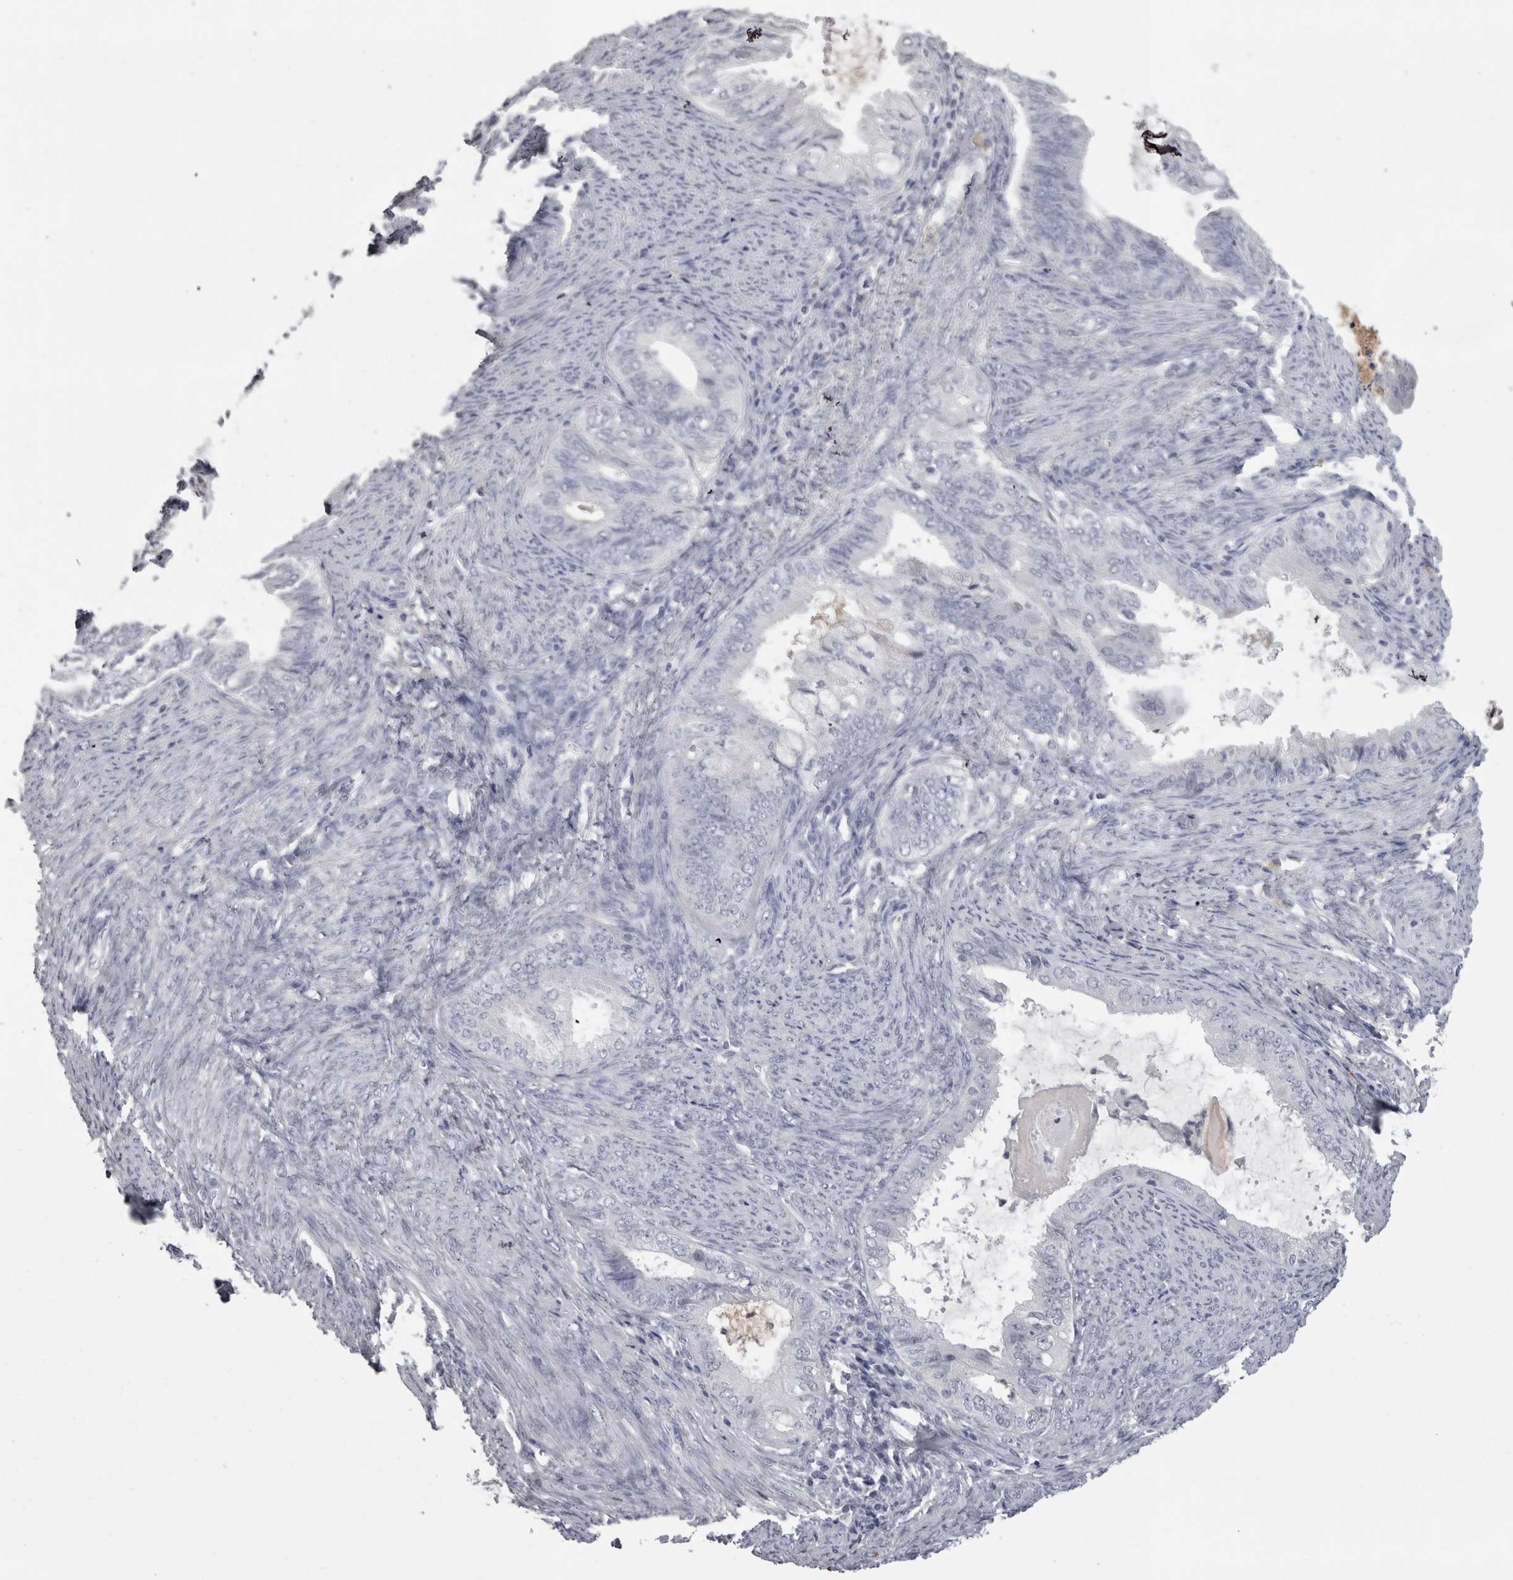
{"staining": {"intensity": "negative", "quantity": "none", "location": "none"}, "tissue": "endometrial cancer", "cell_type": "Tumor cells", "image_type": "cancer", "snomed": [{"axis": "morphology", "description": "Adenocarcinoma, NOS"}, {"axis": "topography", "description": "Endometrium"}], "caption": "Immunohistochemistry image of neoplastic tissue: human adenocarcinoma (endometrial) stained with DAB shows no significant protein expression in tumor cells. (Stains: DAB (3,3'-diaminobenzidine) IHC with hematoxylin counter stain, Microscopy: brightfield microscopy at high magnification).", "gene": "SAA4", "patient": {"sex": "female", "age": 86}}